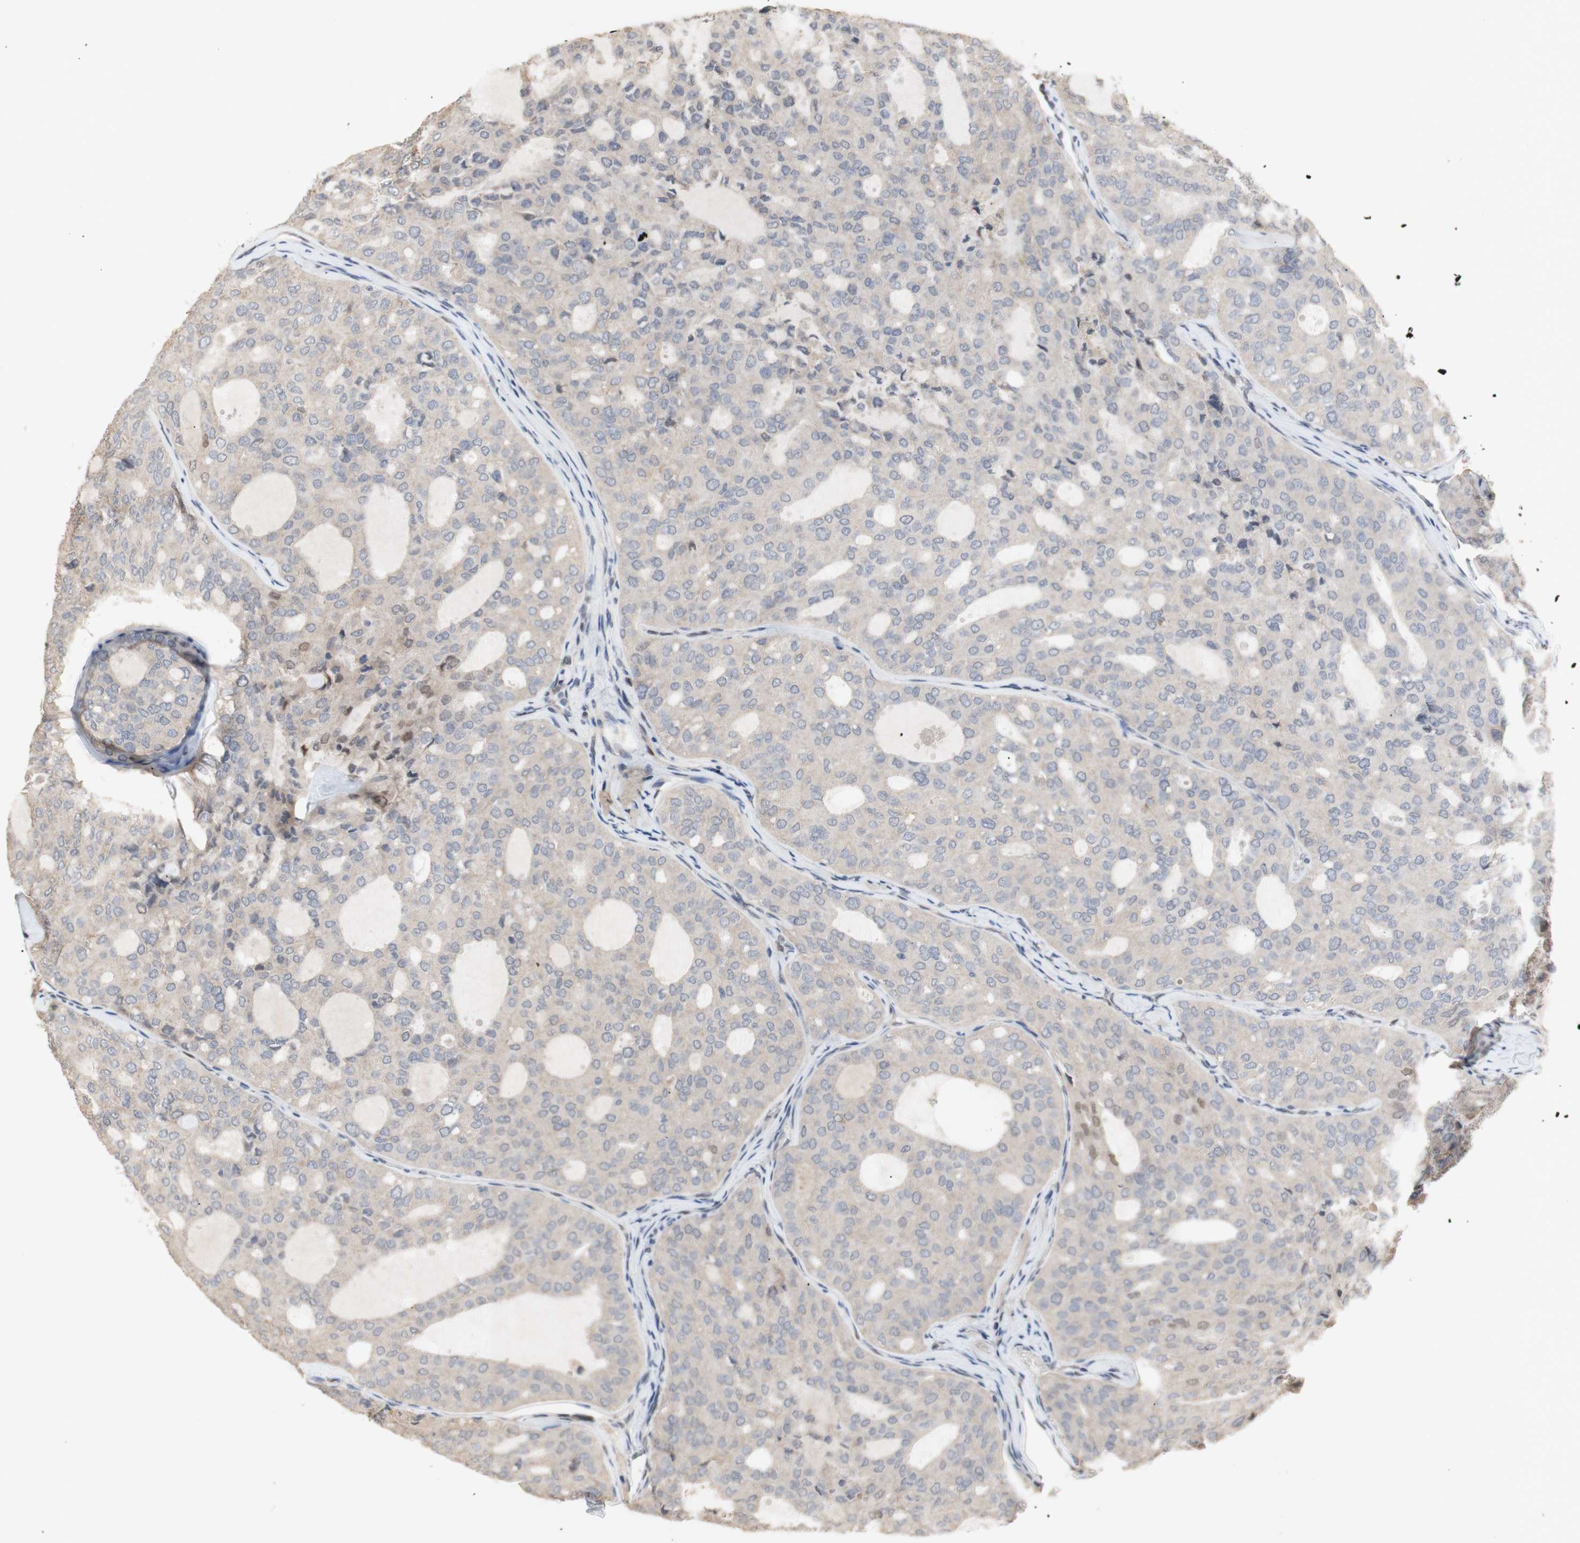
{"staining": {"intensity": "weak", "quantity": ">75%", "location": "cytoplasmic/membranous"}, "tissue": "thyroid cancer", "cell_type": "Tumor cells", "image_type": "cancer", "snomed": [{"axis": "morphology", "description": "Follicular adenoma carcinoma, NOS"}, {"axis": "topography", "description": "Thyroid gland"}], "caption": "The photomicrograph displays a brown stain indicating the presence of a protein in the cytoplasmic/membranous of tumor cells in thyroid follicular adenoma carcinoma.", "gene": "FOSB", "patient": {"sex": "male", "age": 75}}